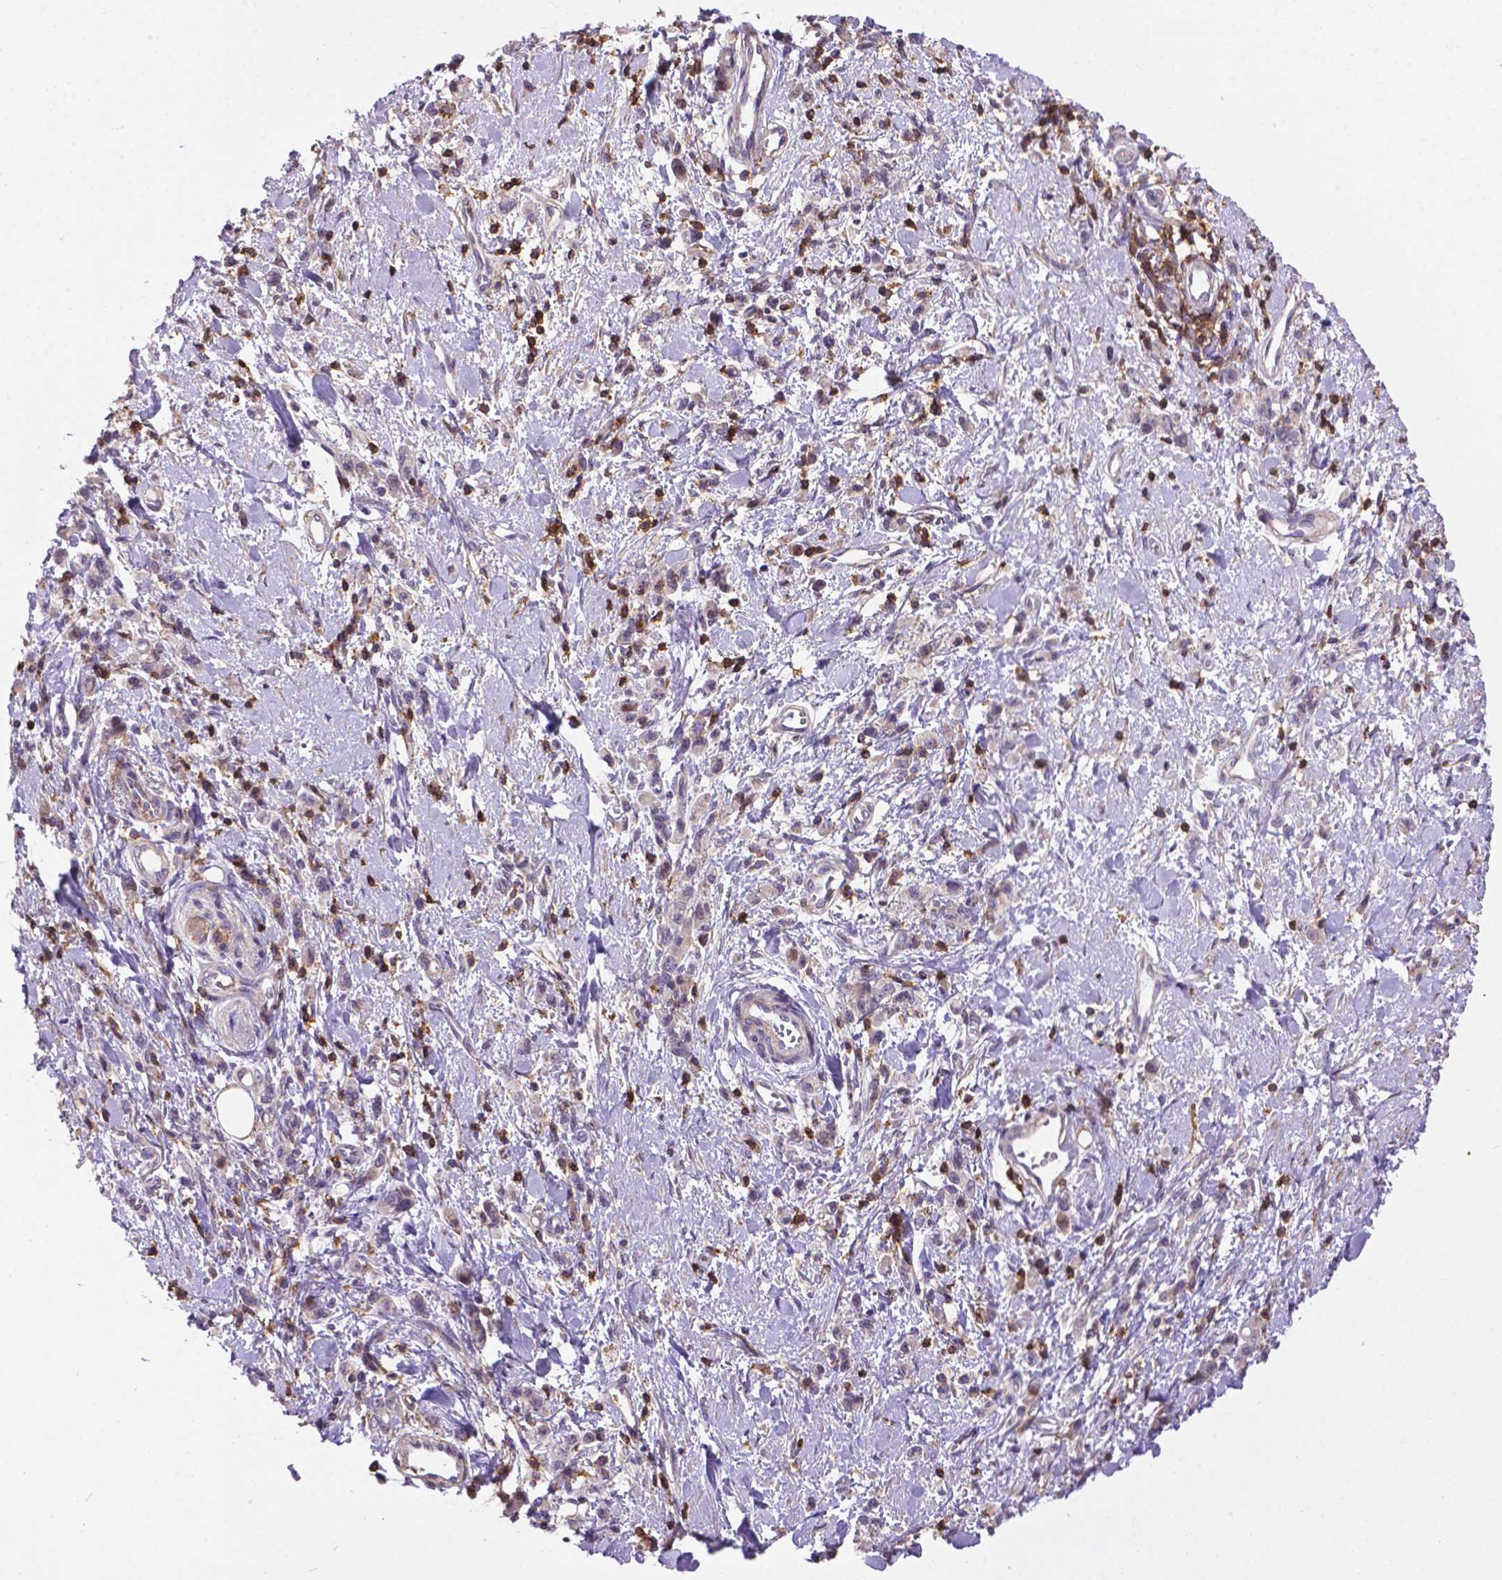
{"staining": {"intensity": "negative", "quantity": "none", "location": "none"}, "tissue": "stomach cancer", "cell_type": "Tumor cells", "image_type": "cancer", "snomed": [{"axis": "morphology", "description": "Adenocarcinoma, NOS"}, {"axis": "topography", "description": "Stomach"}], "caption": "The histopathology image exhibits no staining of tumor cells in stomach adenocarcinoma.", "gene": "ACAD10", "patient": {"sex": "male", "age": 77}}